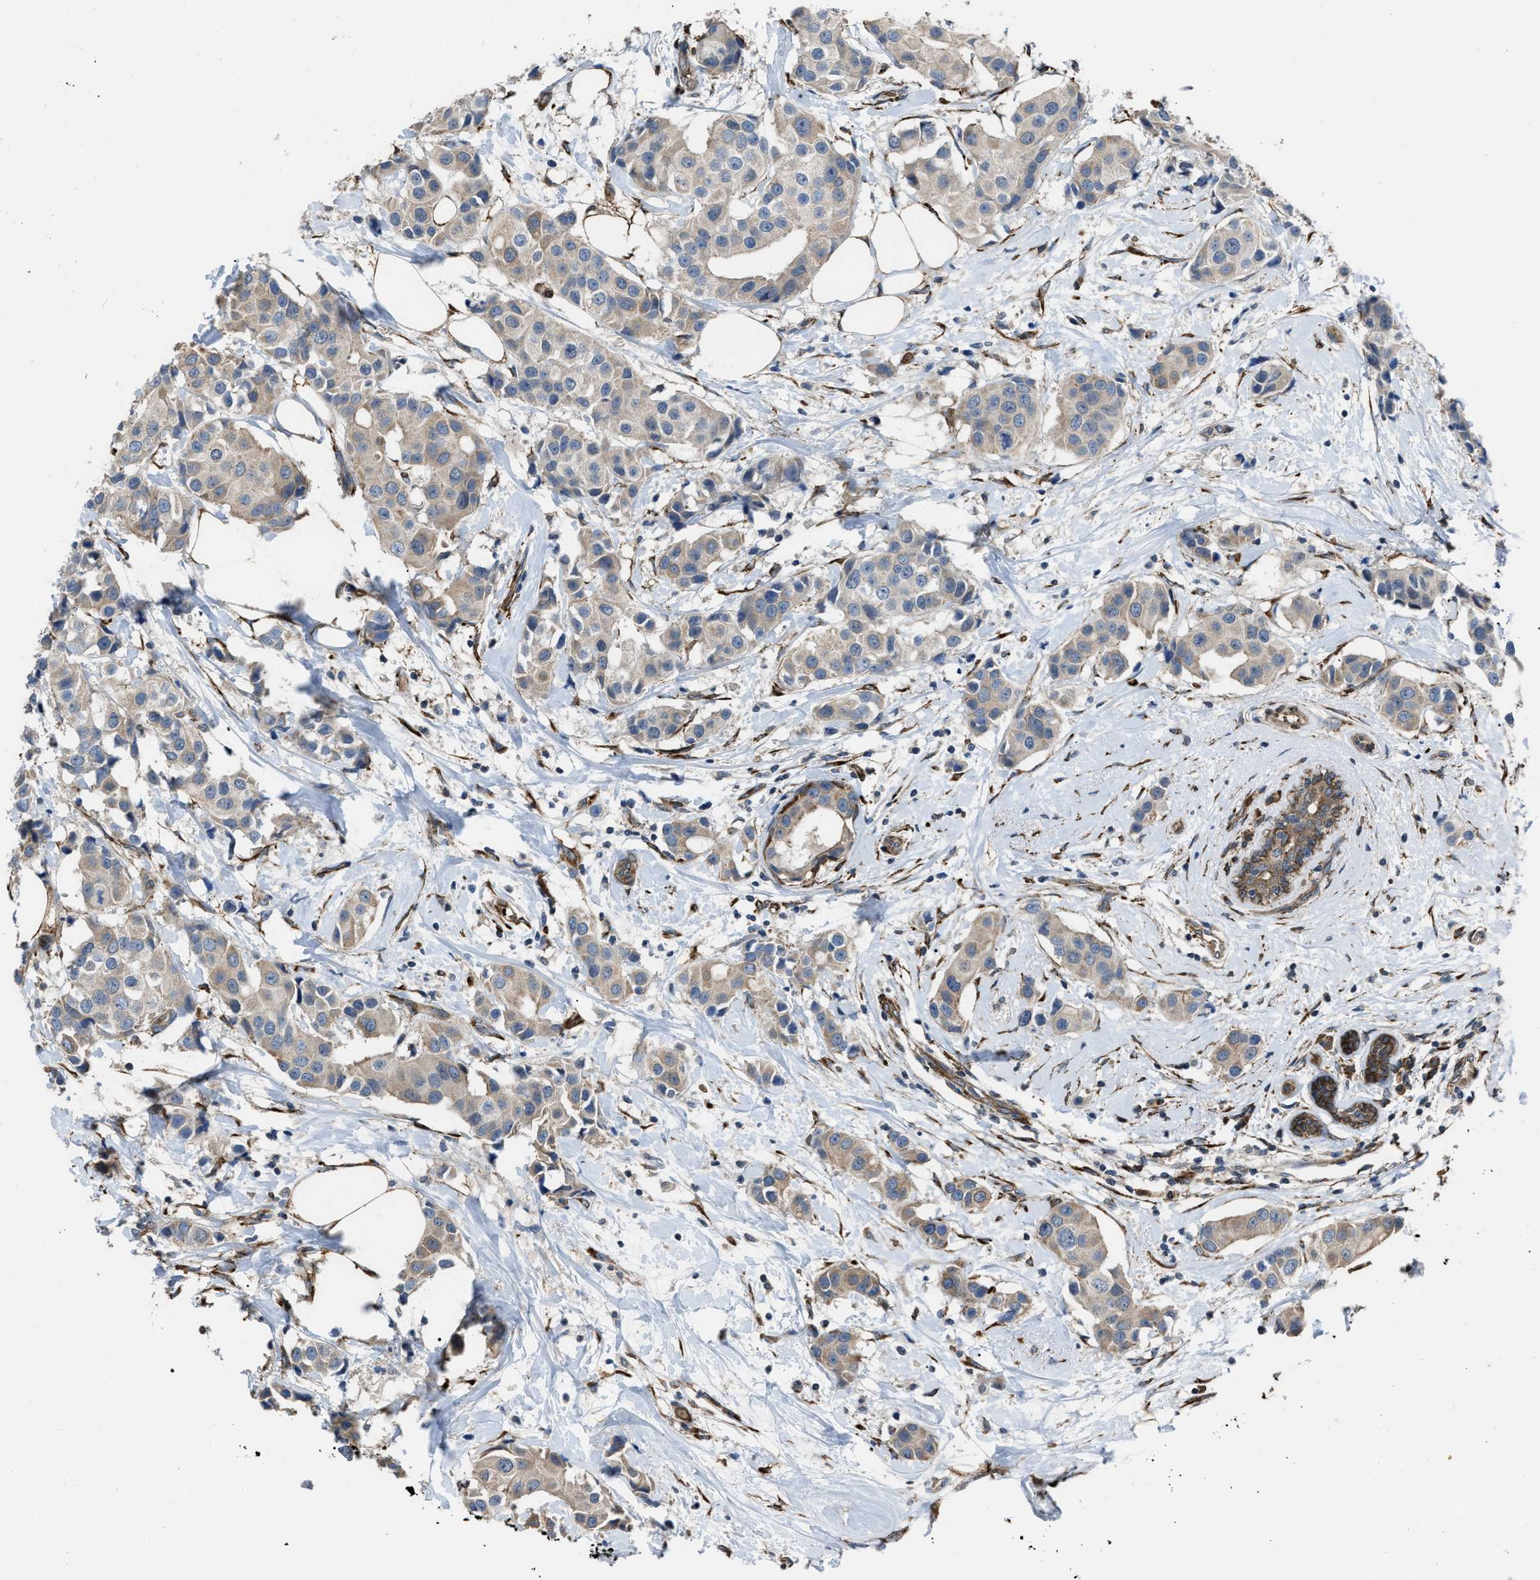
{"staining": {"intensity": "weak", "quantity": "25%-75%", "location": "cytoplasmic/membranous"}, "tissue": "breast cancer", "cell_type": "Tumor cells", "image_type": "cancer", "snomed": [{"axis": "morphology", "description": "Normal tissue, NOS"}, {"axis": "morphology", "description": "Duct carcinoma"}, {"axis": "topography", "description": "Breast"}], "caption": "This histopathology image shows immunohistochemistry (IHC) staining of infiltrating ductal carcinoma (breast), with low weak cytoplasmic/membranous staining in approximately 25%-75% of tumor cells.", "gene": "SELENOM", "patient": {"sex": "female", "age": 39}}